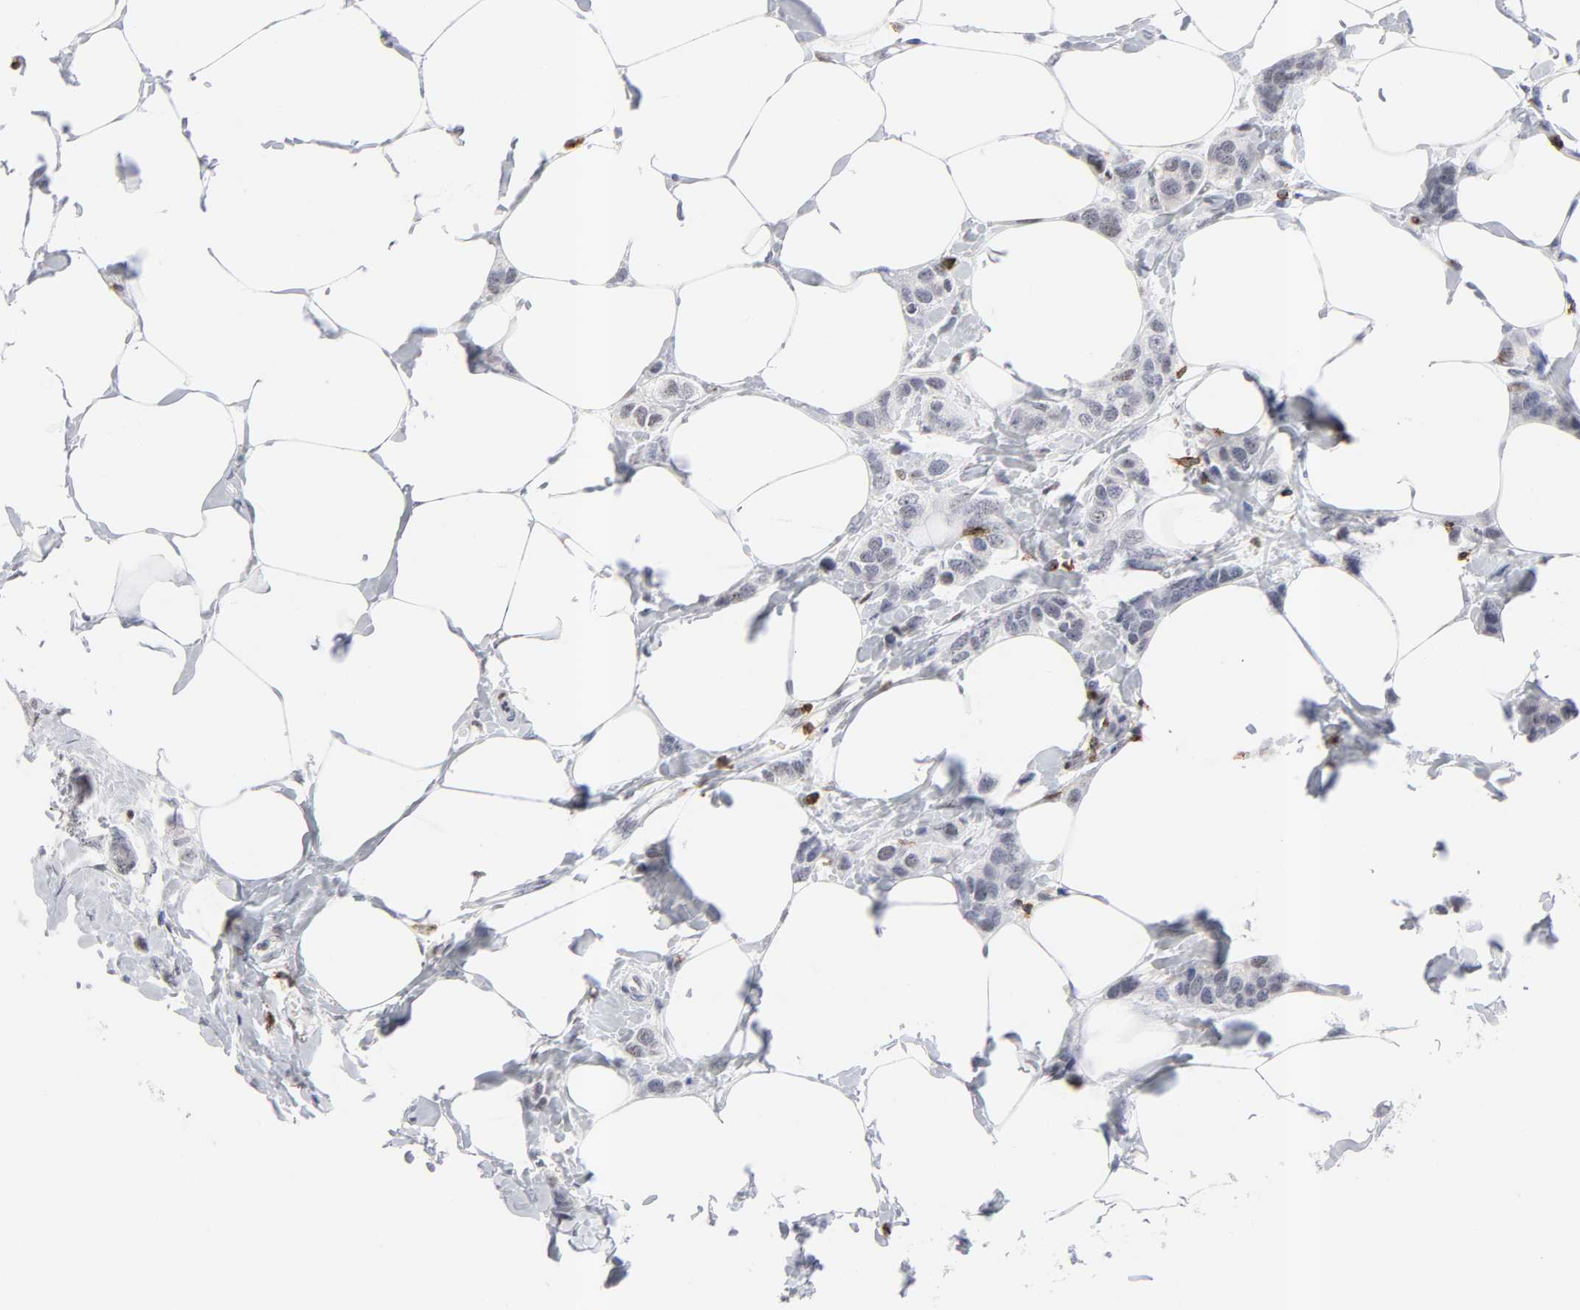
{"staining": {"intensity": "weak", "quantity": "<25%", "location": "nuclear"}, "tissue": "breast cancer", "cell_type": "Tumor cells", "image_type": "cancer", "snomed": [{"axis": "morphology", "description": "Normal tissue, NOS"}, {"axis": "morphology", "description": "Duct carcinoma"}, {"axis": "topography", "description": "Breast"}], "caption": "Immunohistochemistry (IHC) micrograph of human breast cancer (invasive ductal carcinoma) stained for a protein (brown), which demonstrates no expression in tumor cells.", "gene": "CD2", "patient": {"sex": "female", "age": 50}}